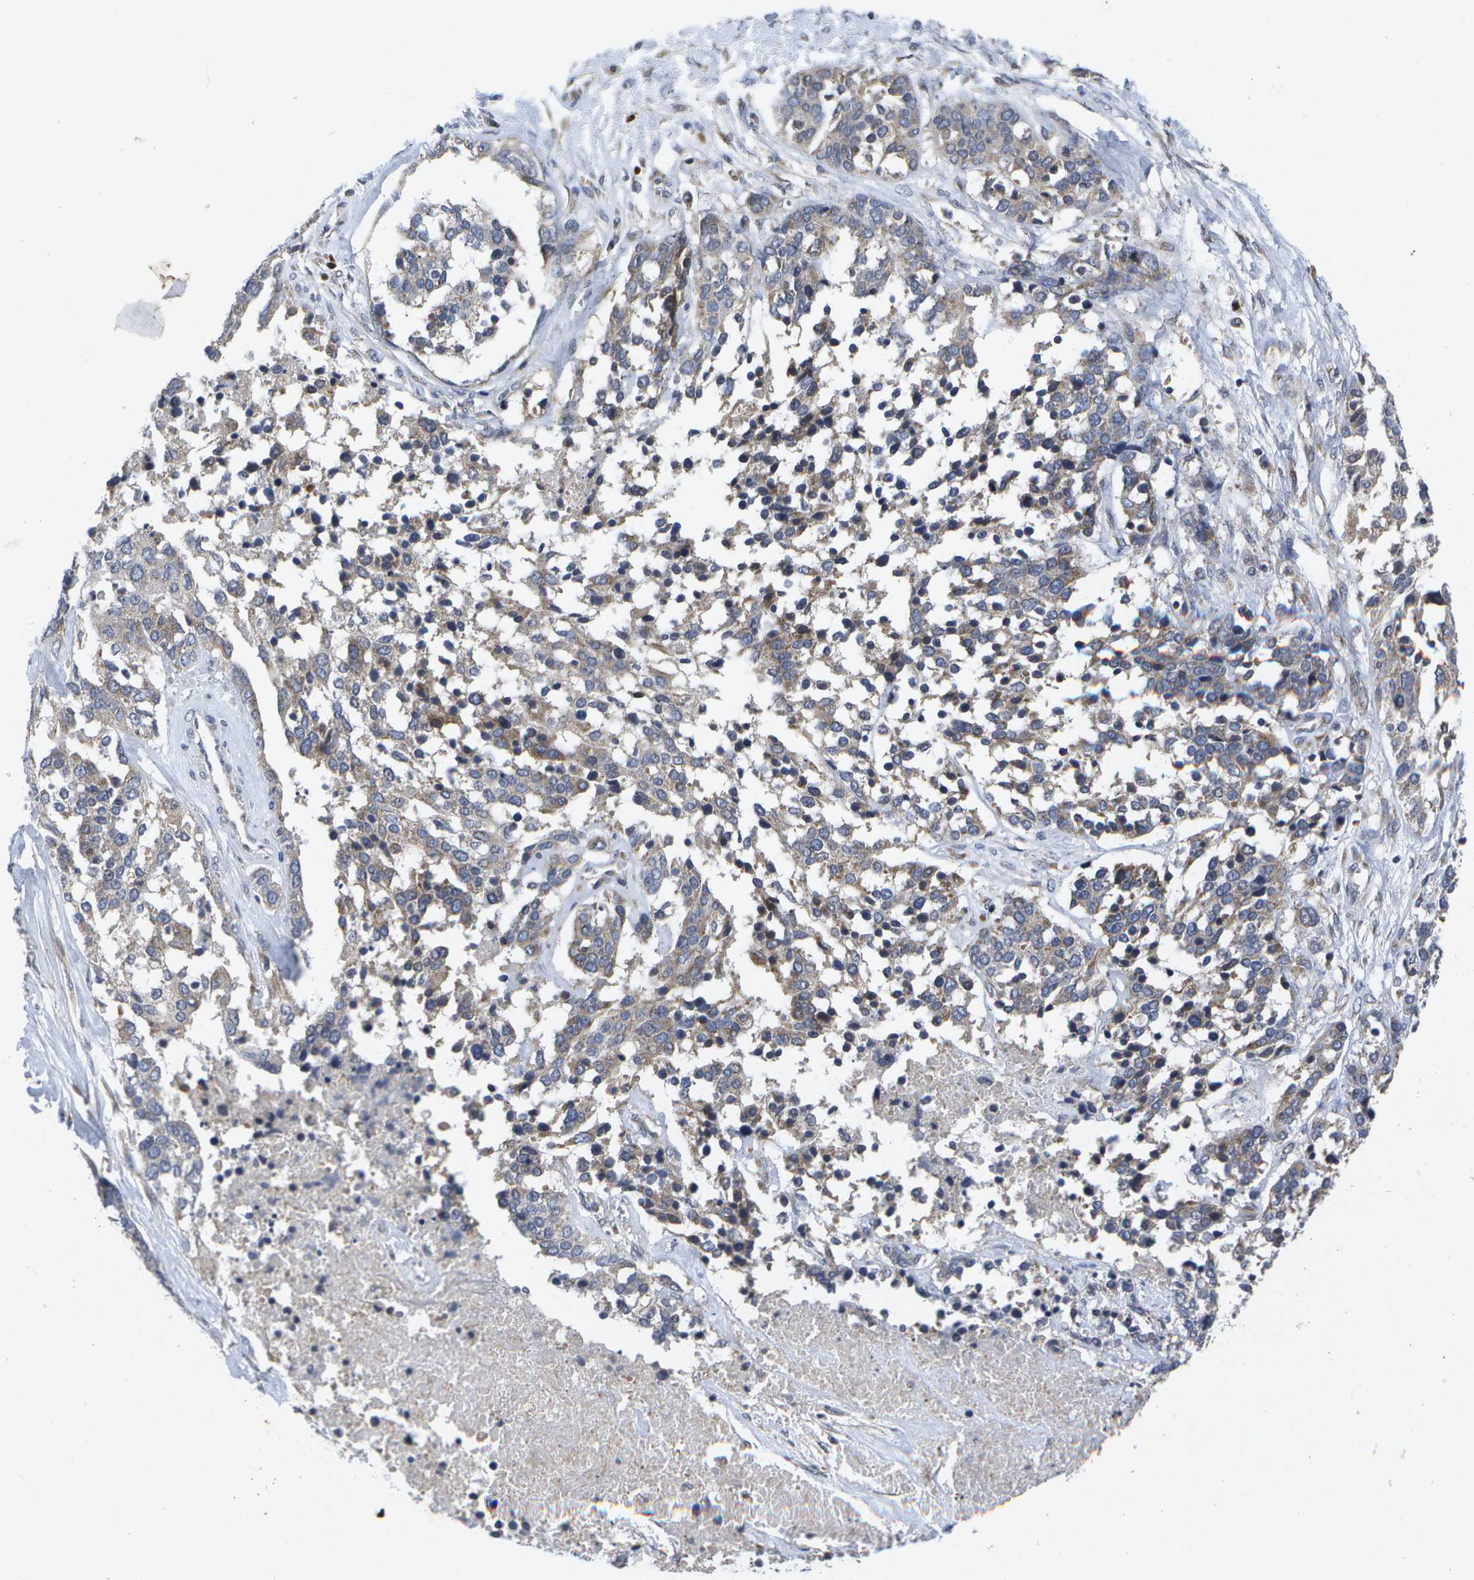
{"staining": {"intensity": "weak", "quantity": "<25%", "location": "cytoplasmic/membranous"}, "tissue": "ovarian cancer", "cell_type": "Tumor cells", "image_type": "cancer", "snomed": [{"axis": "morphology", "description": "Cystadenocarcinoma, serous, NOS"}, {"axis": "topography", "description": "Ovary"}], "caption": "Immunohistochemistry (IHC) of ovarian serous cystadenocarcinoma demonstrates no expression in tumor cells. Nuclei are stained in blue.", "gene": "KDELR1", "patient": {"sex": "female", "age": 44}}